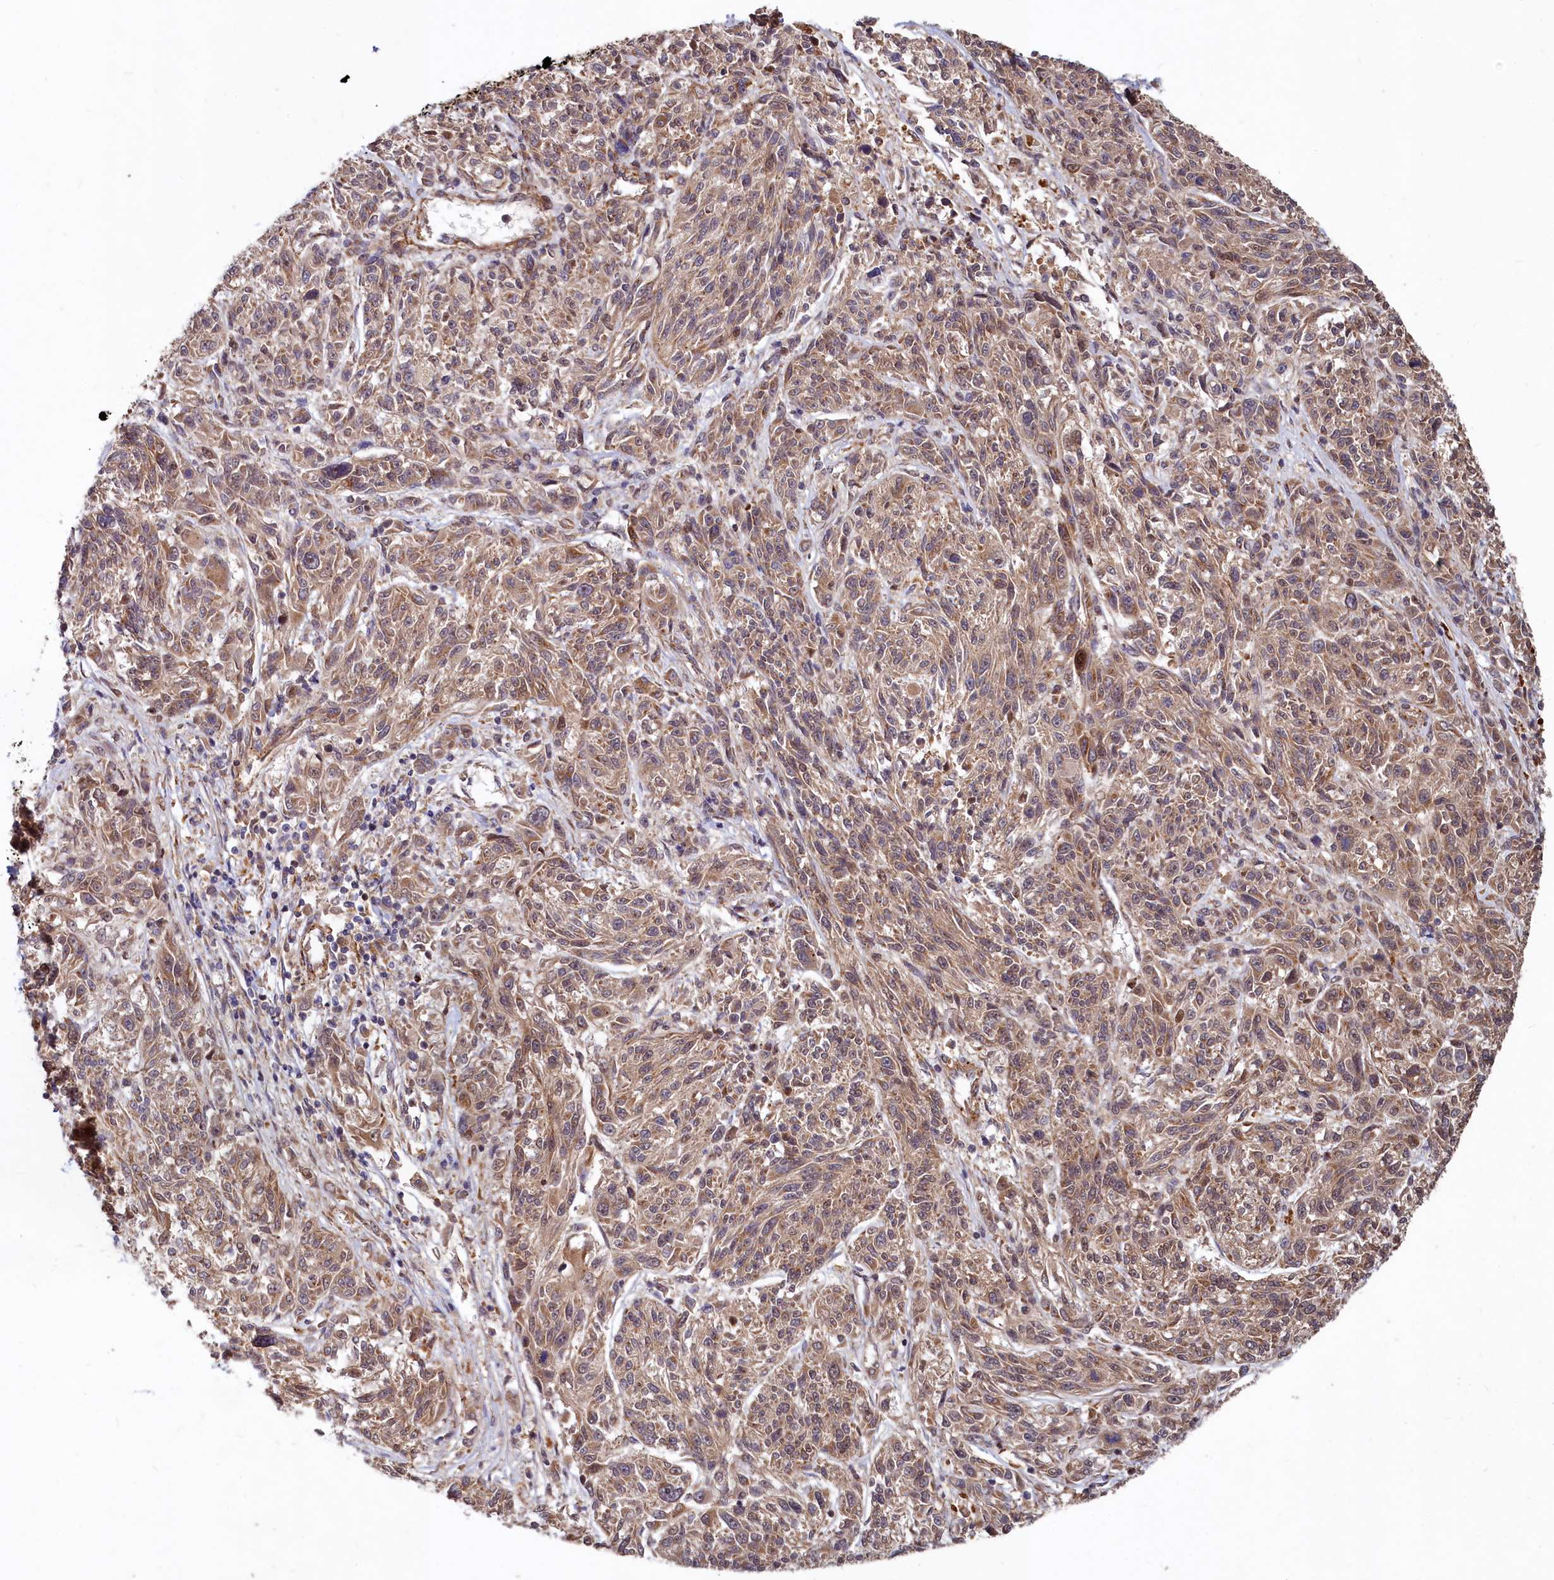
{"staining": {"intensity": "moderate", "quantity": ">75%", "location": "cytoplasmic/membranous,nuclear"}, "tissue": "melanoma", "cell_type": "Tumor cells", "image_type": "cancer", "snomed": [{"axis": "morphology", "description": "Malignant melanoma, NOS"}, {"axis": "topography", "description": "Skin"}], "caption": "The image demonstrates staining of malignant melanoma, revealing moderate cytoplasmic/membranous and nuclear protein staining (brown color) within tumor cells.", "gene": "TRIM23", "patient": {"sex": "male", "age": 53}}